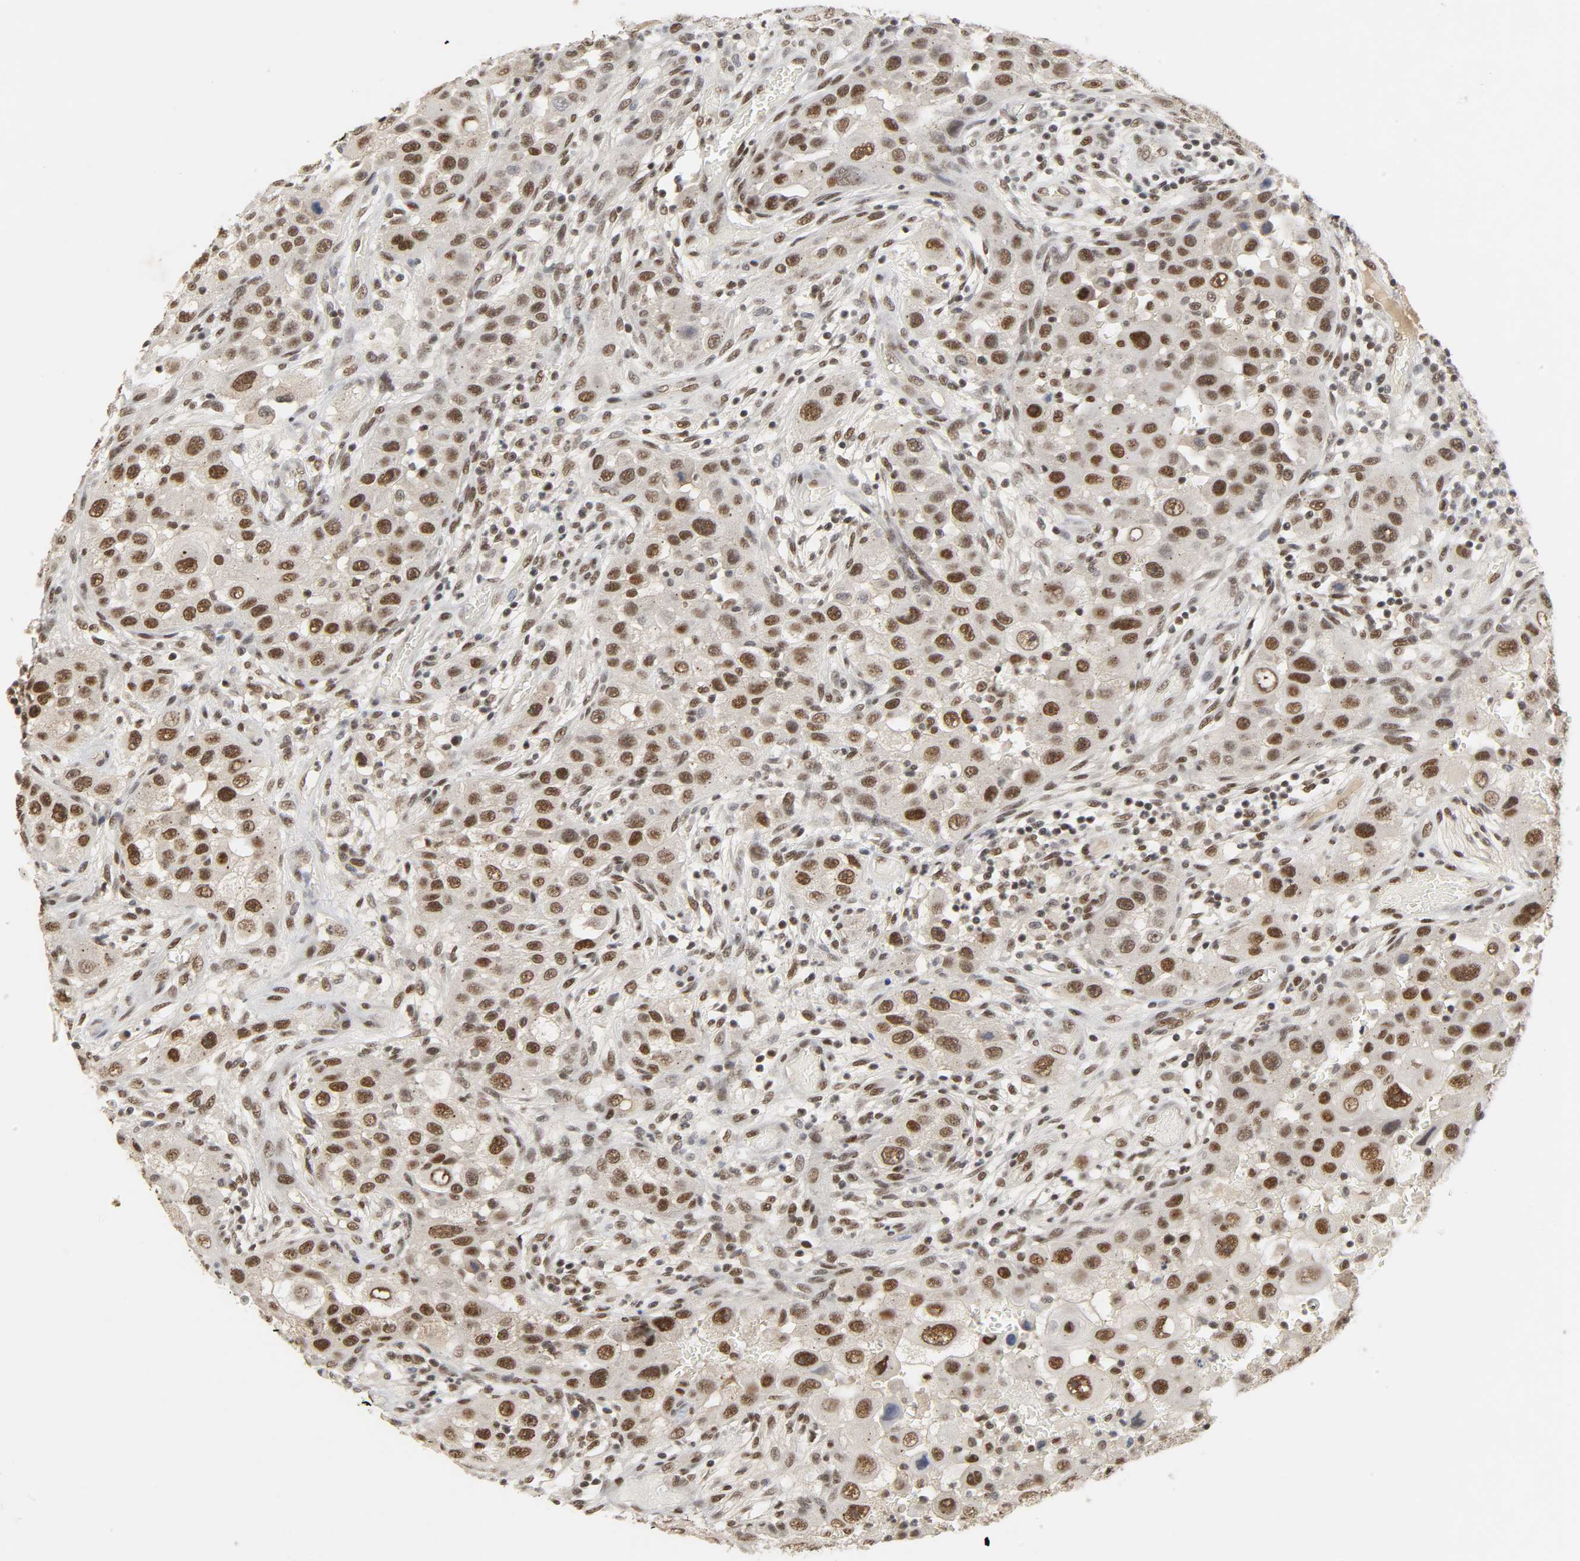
{"staining": {"intensity": "moderate", "quantity": ">75%", "location": "nuclear"}, "tissue": "head and neck cancer", "cell_type": "Tumor cells", "image_type": "cancer", "snomed": [{"axis": "morphology", "description": "Carcinoma, NOS"}, {"axis": "topography", "description": "Head-Neck"}], "caption": "About >75% of tumor cells in head and neck carcinoma reveal moderate nuclear protein positivity as visualized by brown immunohistochemical staining.", "gene": "NCOA6", "patient": {"sex": "male", "age": 87}}